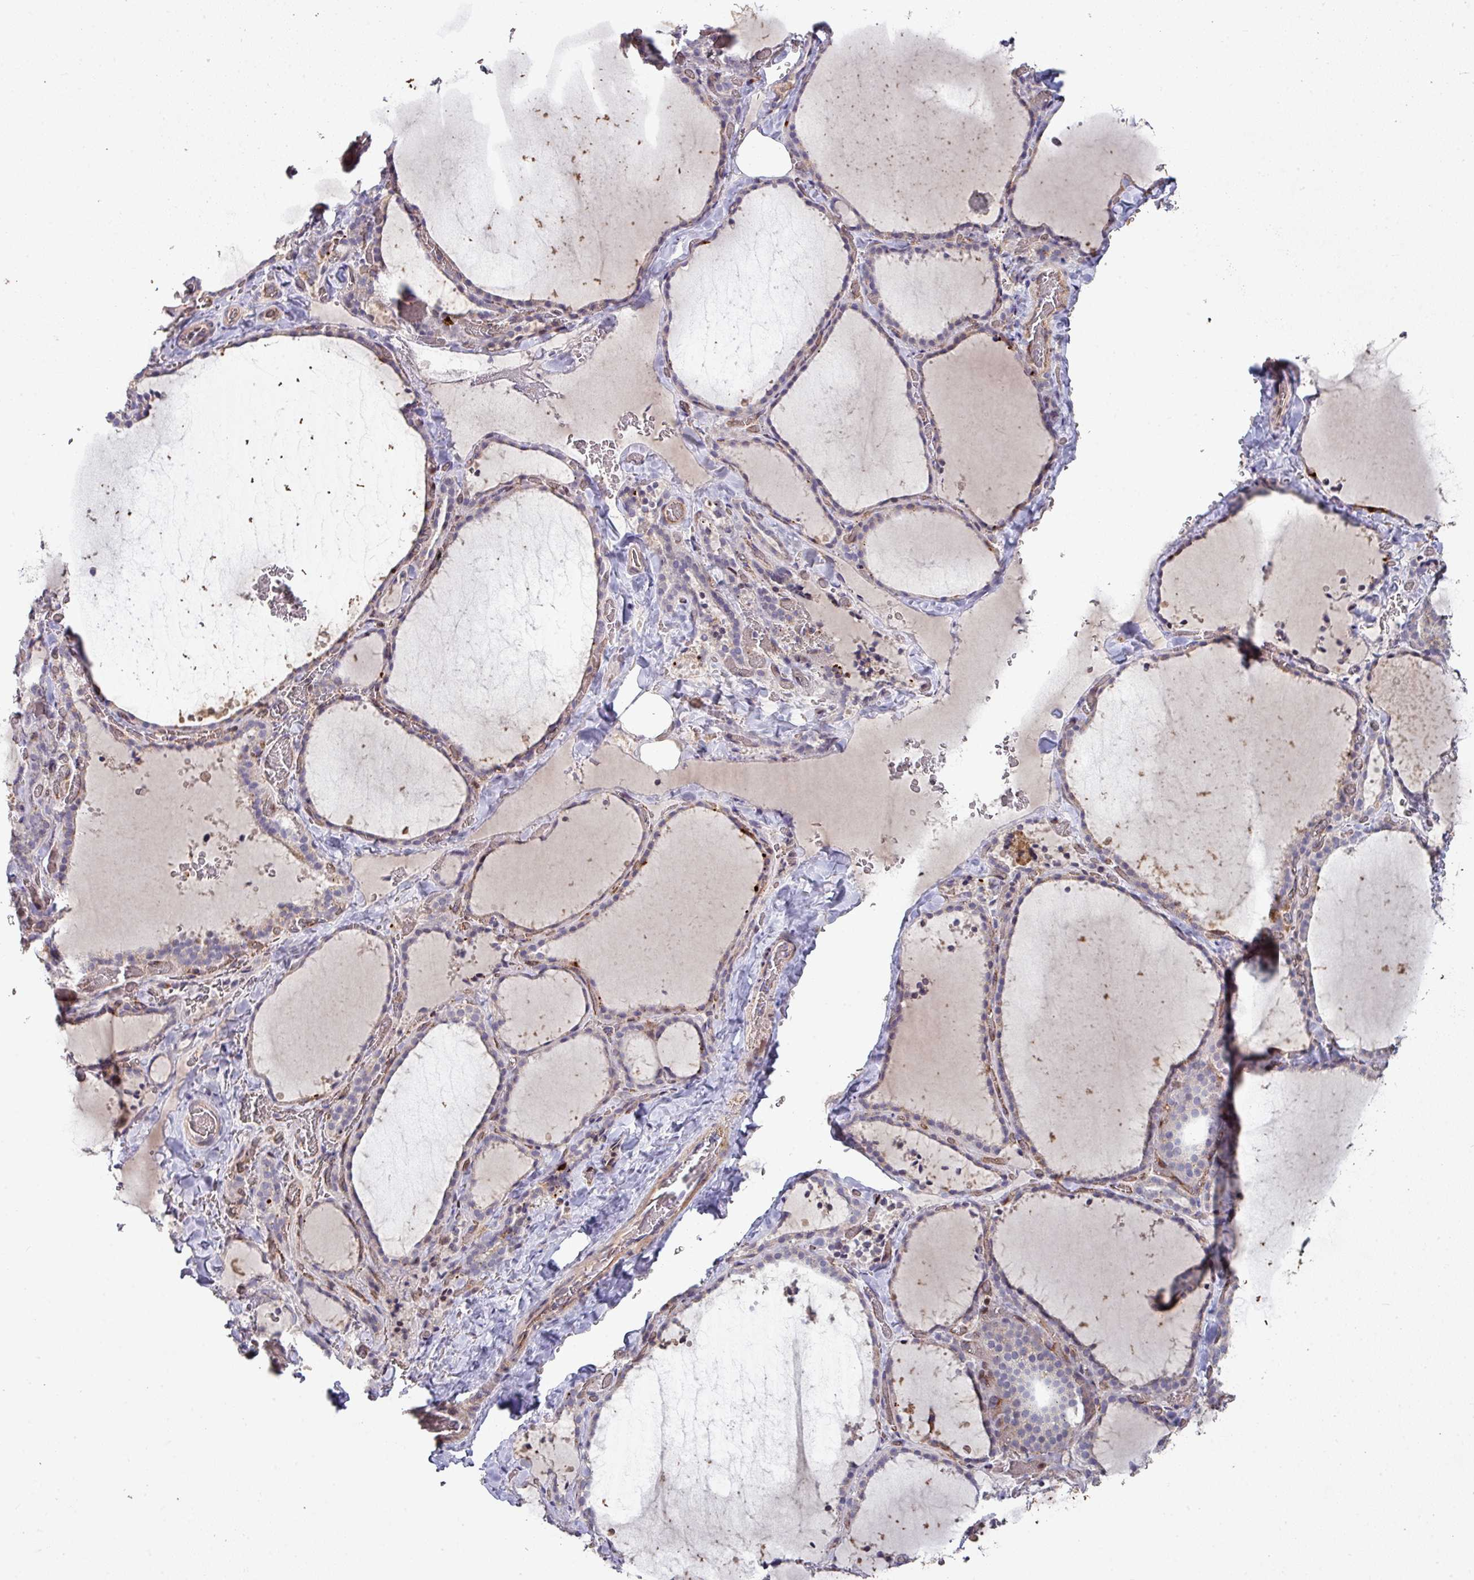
{"staining": {"intensity": "weak", "quantity": "<25%", "location": "nuclear"}, "tissue": "thyroid gland", "cell_type": "Glandular cells", "image_type": "normal", "snomed": [{"axis": "morphology", "description": "Normal tissue, NOS"}, {"axis": "topography", "description": "Thyroid gland"}], "caption": "Immunohistochemical staining of benign human thyroid gland reveals no significant expression in glandular cells. Nuclei are stained in blue.", "gene": "RPL23A", "patient": {"sex": "female", "age": 22}}